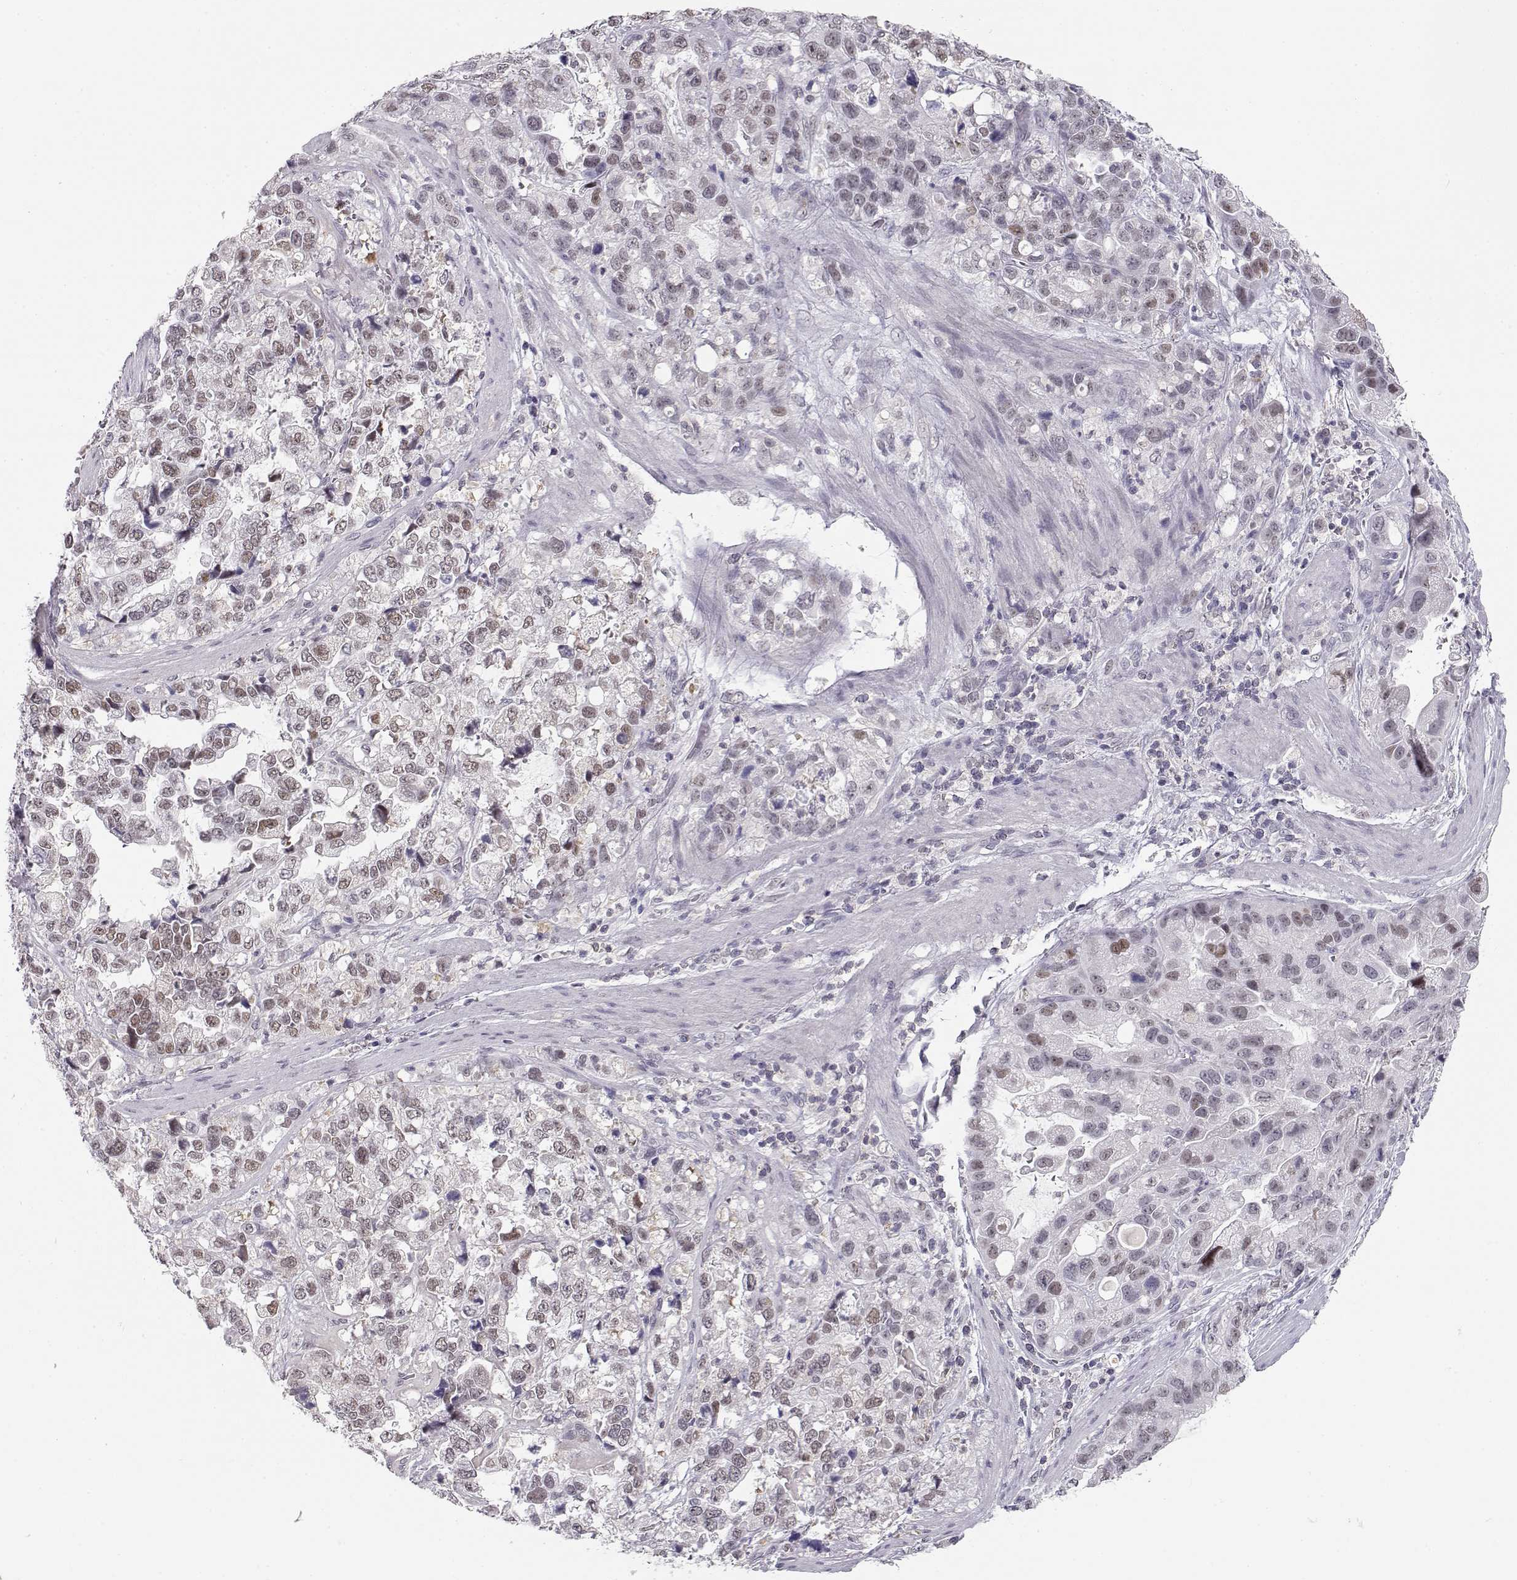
{"staining": {"intensity": "weak", "quantity": ">75%", "location": "nuclear"}, "tissue": "stomach cancer", "cell_type": "Tumor cells", "image_type": "cancer", "snomed": [{"axis": "morphology", "description": "Adenocarcinoma, NOS"}, {"axis": "topography", "description": "Stomach"}], "caption": "Tumor cells exhibit low levels of weak nuclear expression in approximately >75% of cells in human adenocarcinoma (stomach).", "gene": "TEPP", "patient": {"sex": "male", "age": 59}}